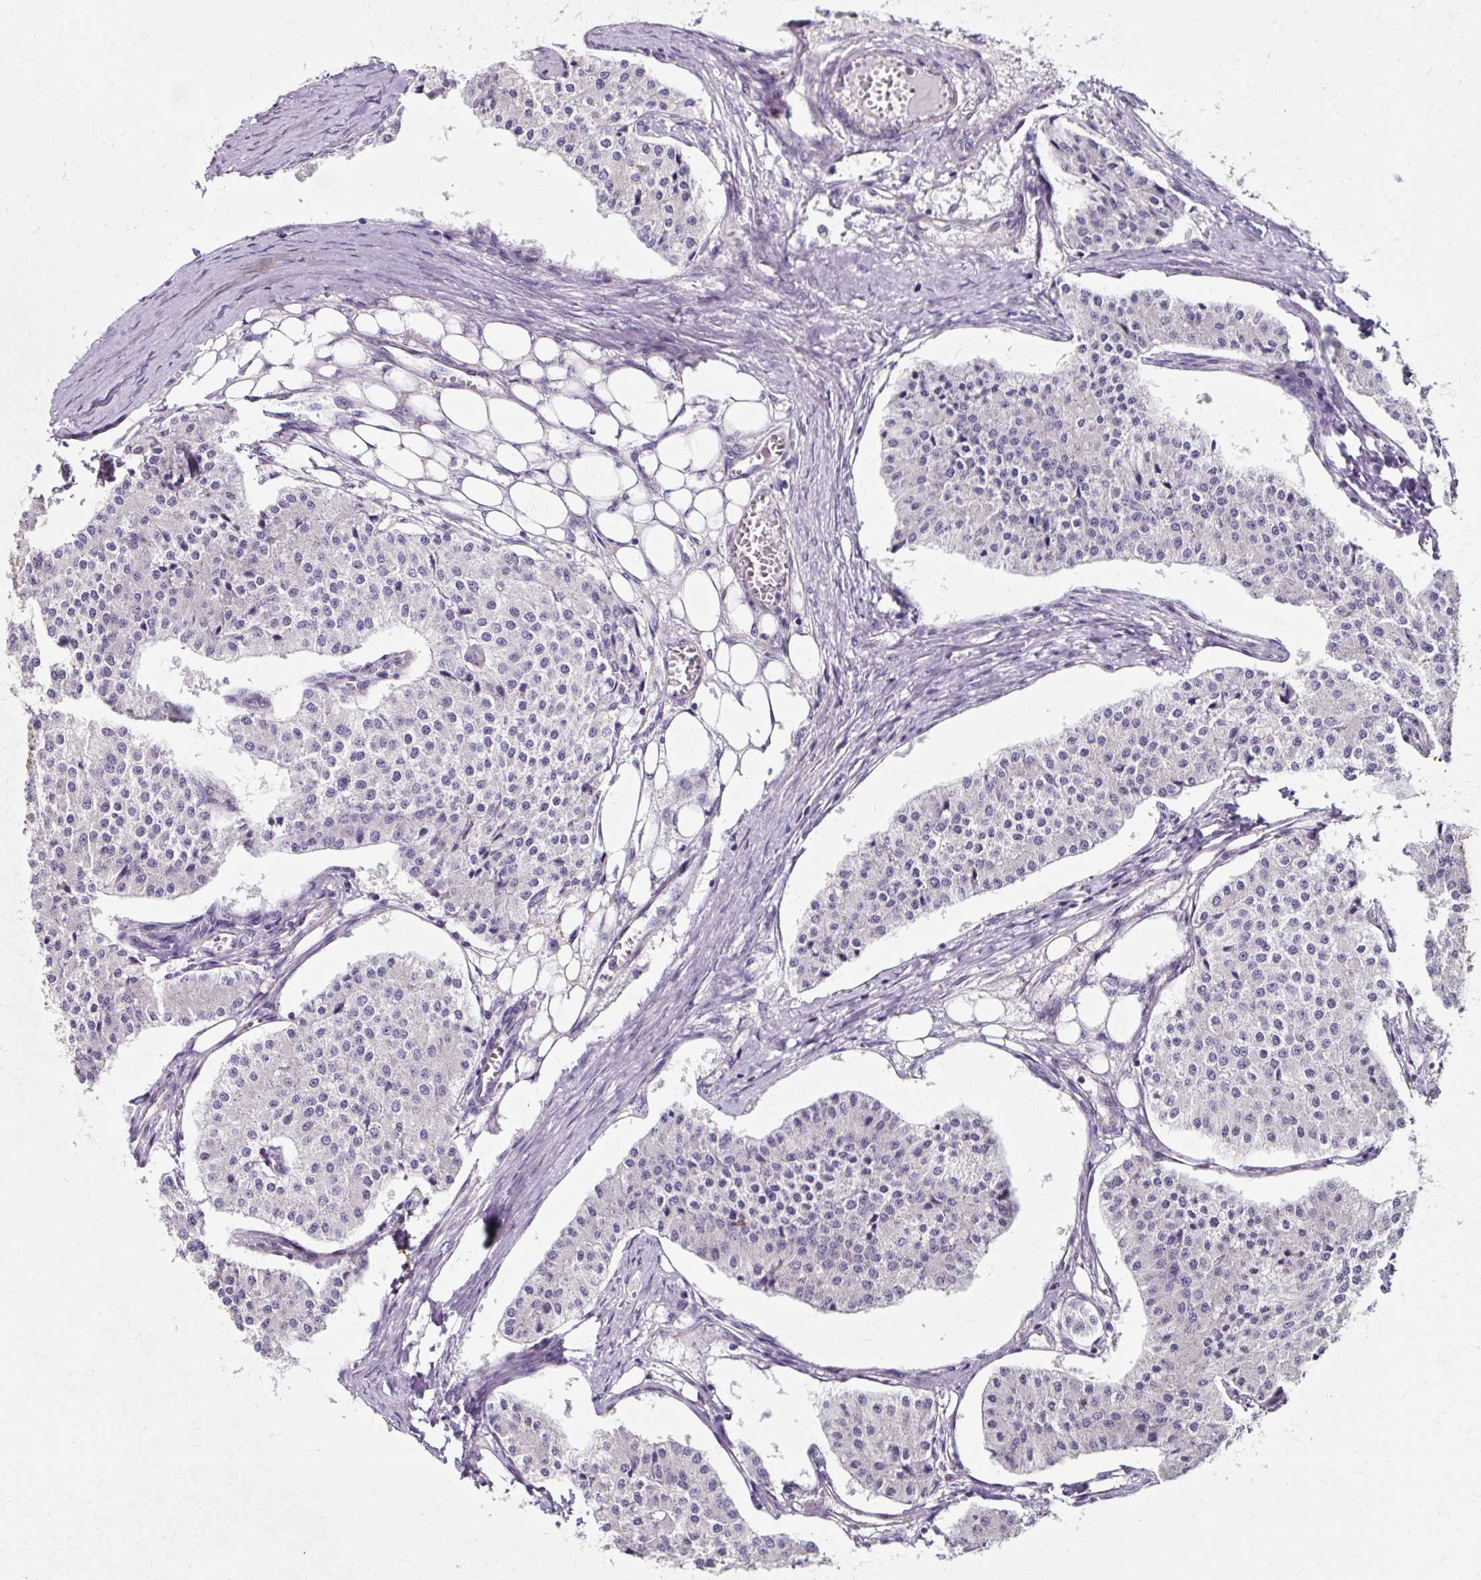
{"staining": {"intensity": "negative", "quantity": "none", "location": "none"}, "tissue": "carcinoid", "cell_type": "Tumor cells", "image_type": "cancer", "snomed": [{"axis": "morphology", "description": "Carcinoid, malignant, NOS"}, {"axis": "topography", "description": "Colon"}], "caption": "Photomicrograph shows no significant protein expression in tumor cells of carcinoid (malignant).", "gene": "ZNF555", "patient": {"sex": "female", "age": 52}}